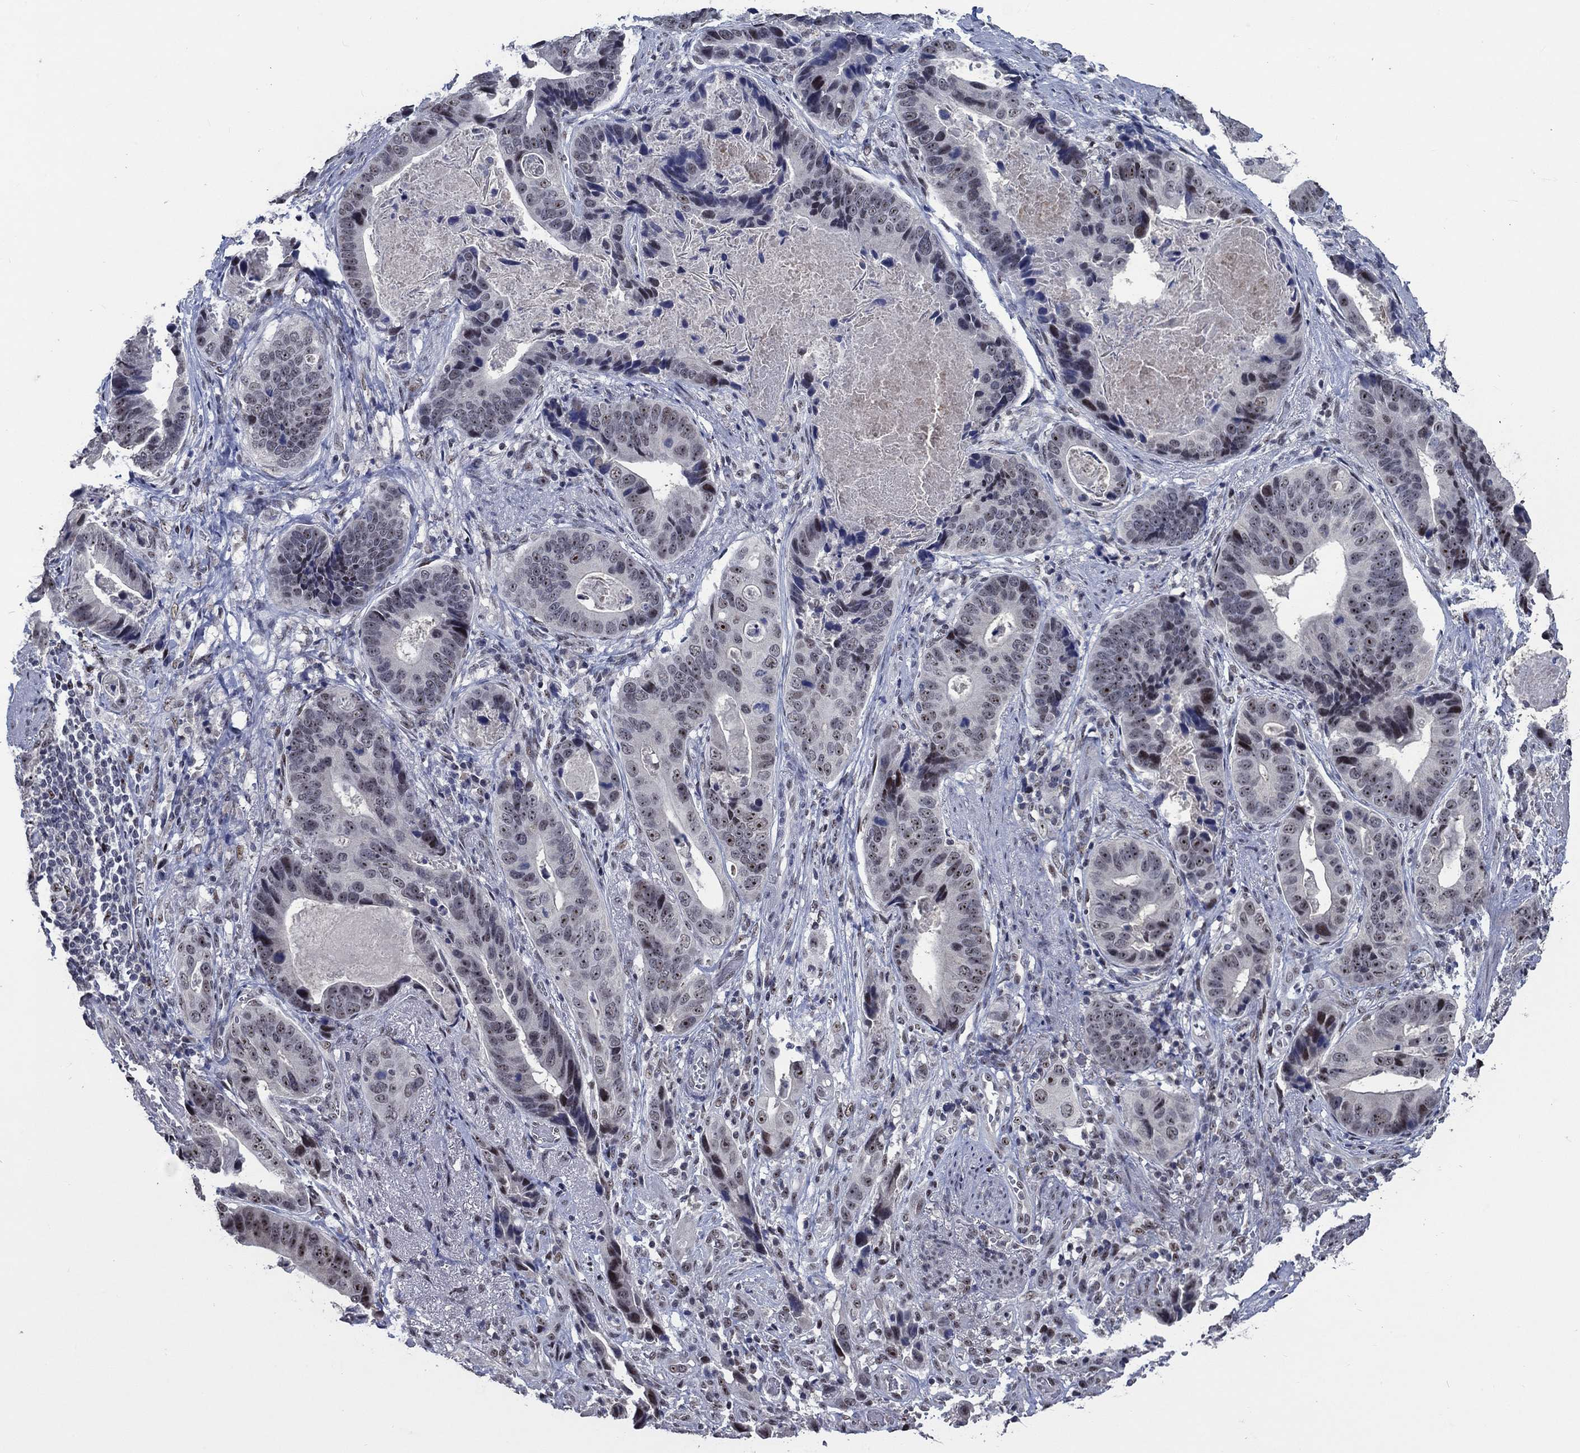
{"staining": {"intensity": "strong", "quantity": "<25%", "location": "nuclear"}, "tissue": "stomach cancer", "cell_type": "Tumor cells", "image_type": "cancer", "snomed": [{"axis": "morphology", "description": "Adenocarcinoma, NOS"}, {"axis": "topography", "description": "Stomach"}], "caption": "Protein expression analysis of stomach cancer (adenocarcinoma) exhibits strong nuclear expression in about <25% of tumor cells. (Stains: DAB in brown, nuclei in blue, Microscopy: brightfield microscopy at high magnification).", "gene": "HTN1", "patient": {"sex": "male", "age": 84}}